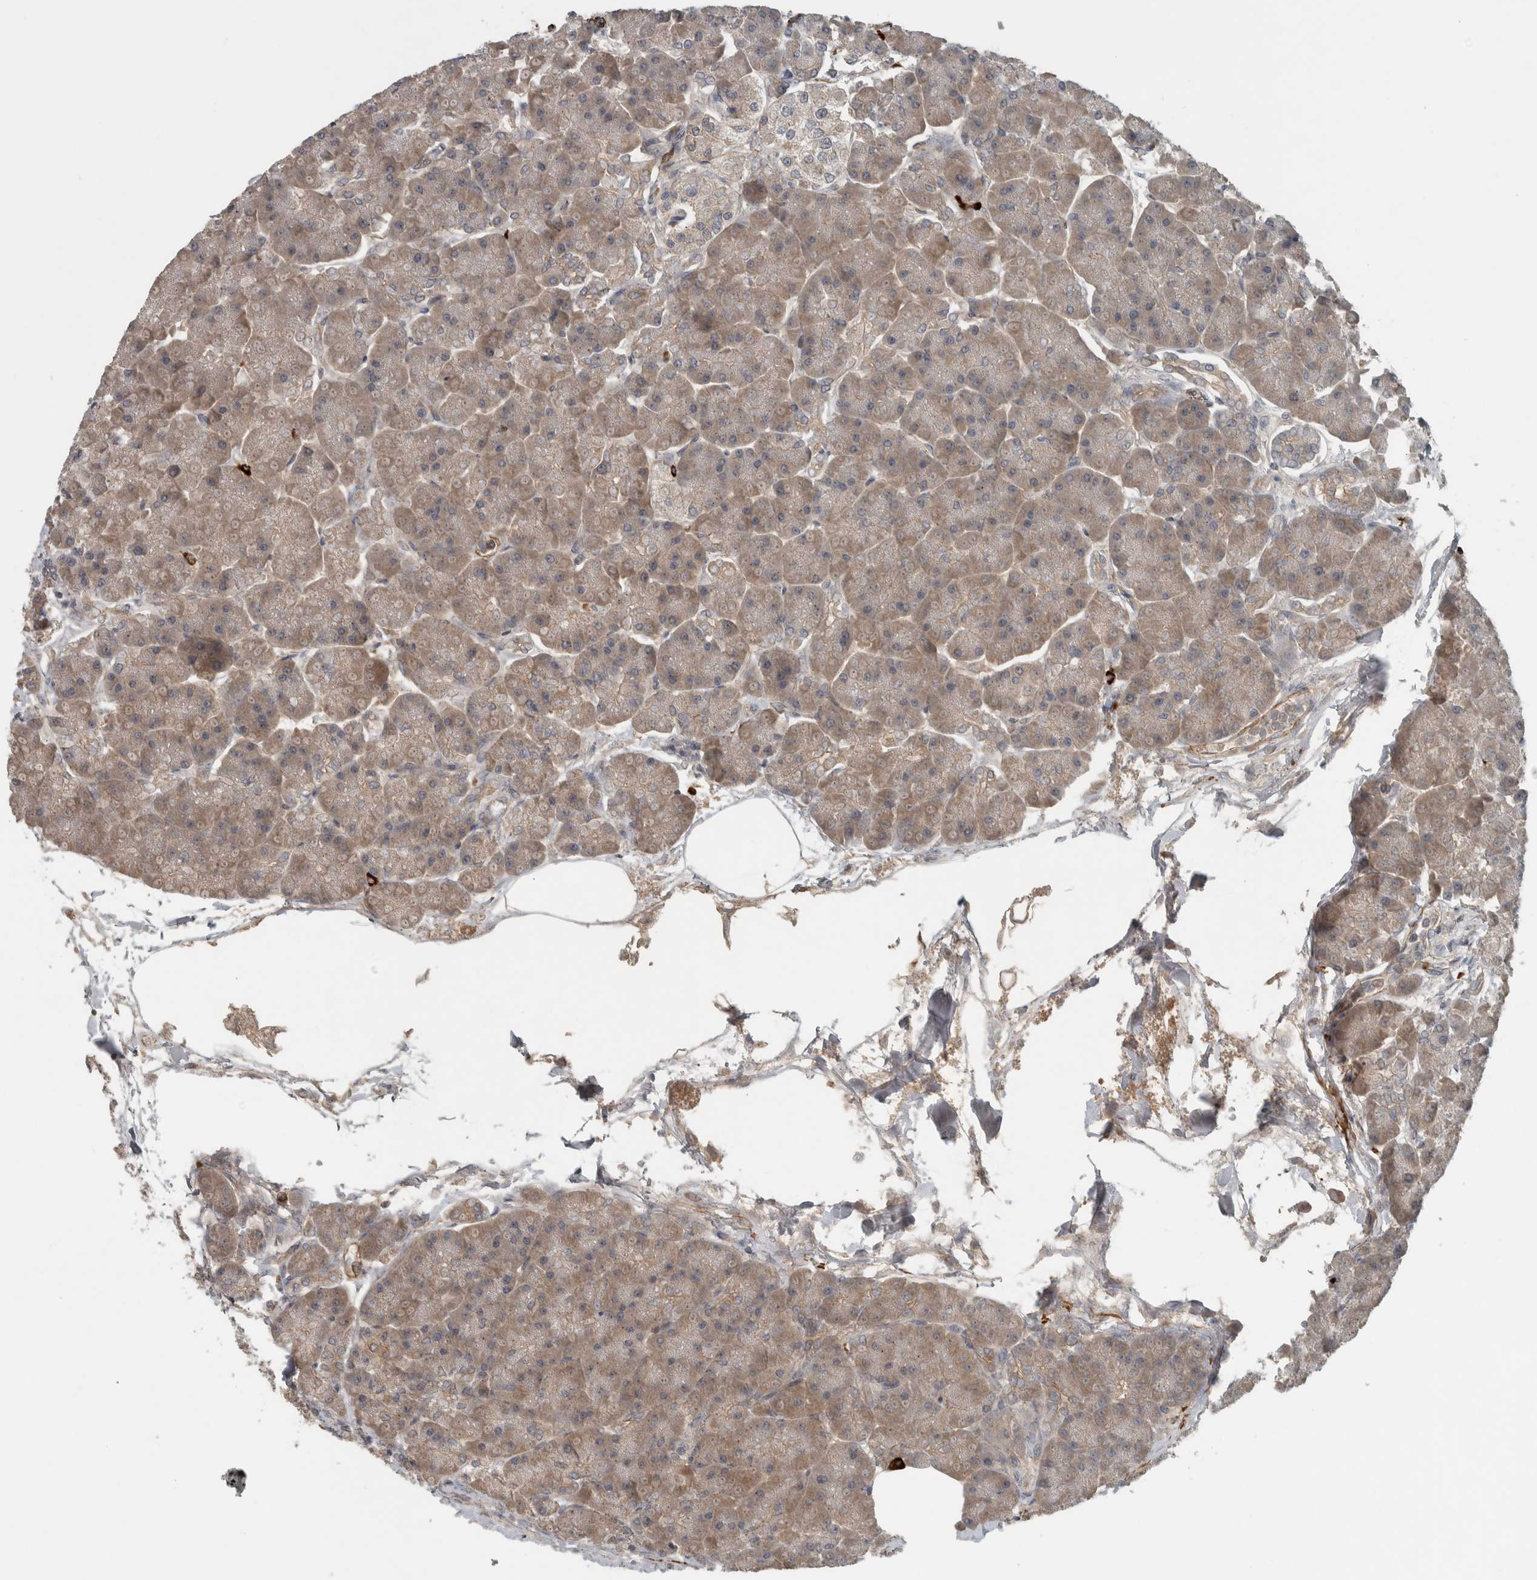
{"staining": {"intensity": "moderate", "quantity": ">75%", "location": "cytoplasmic/membranous"}, "tissue": "pancreas", "cell_type": "Exocrine glandular cells", "image_type": "normal", "snomed": [{"axis": "morphology", "description": "Normal tissue, NOS"}, {"axis": "topography", "description": "Pancreas"}], "caption": "Immunohistochemical staining of normal pancreas exhibits medium levels of moderate cytoplasmic/membranous staining in about >75% of exocrine glandular cells. Ihc stains the protein of interest in brown and the nuclei are stained blue.", "gene": "LBHD1", "patient": {"sex": "female", "age": 70}}